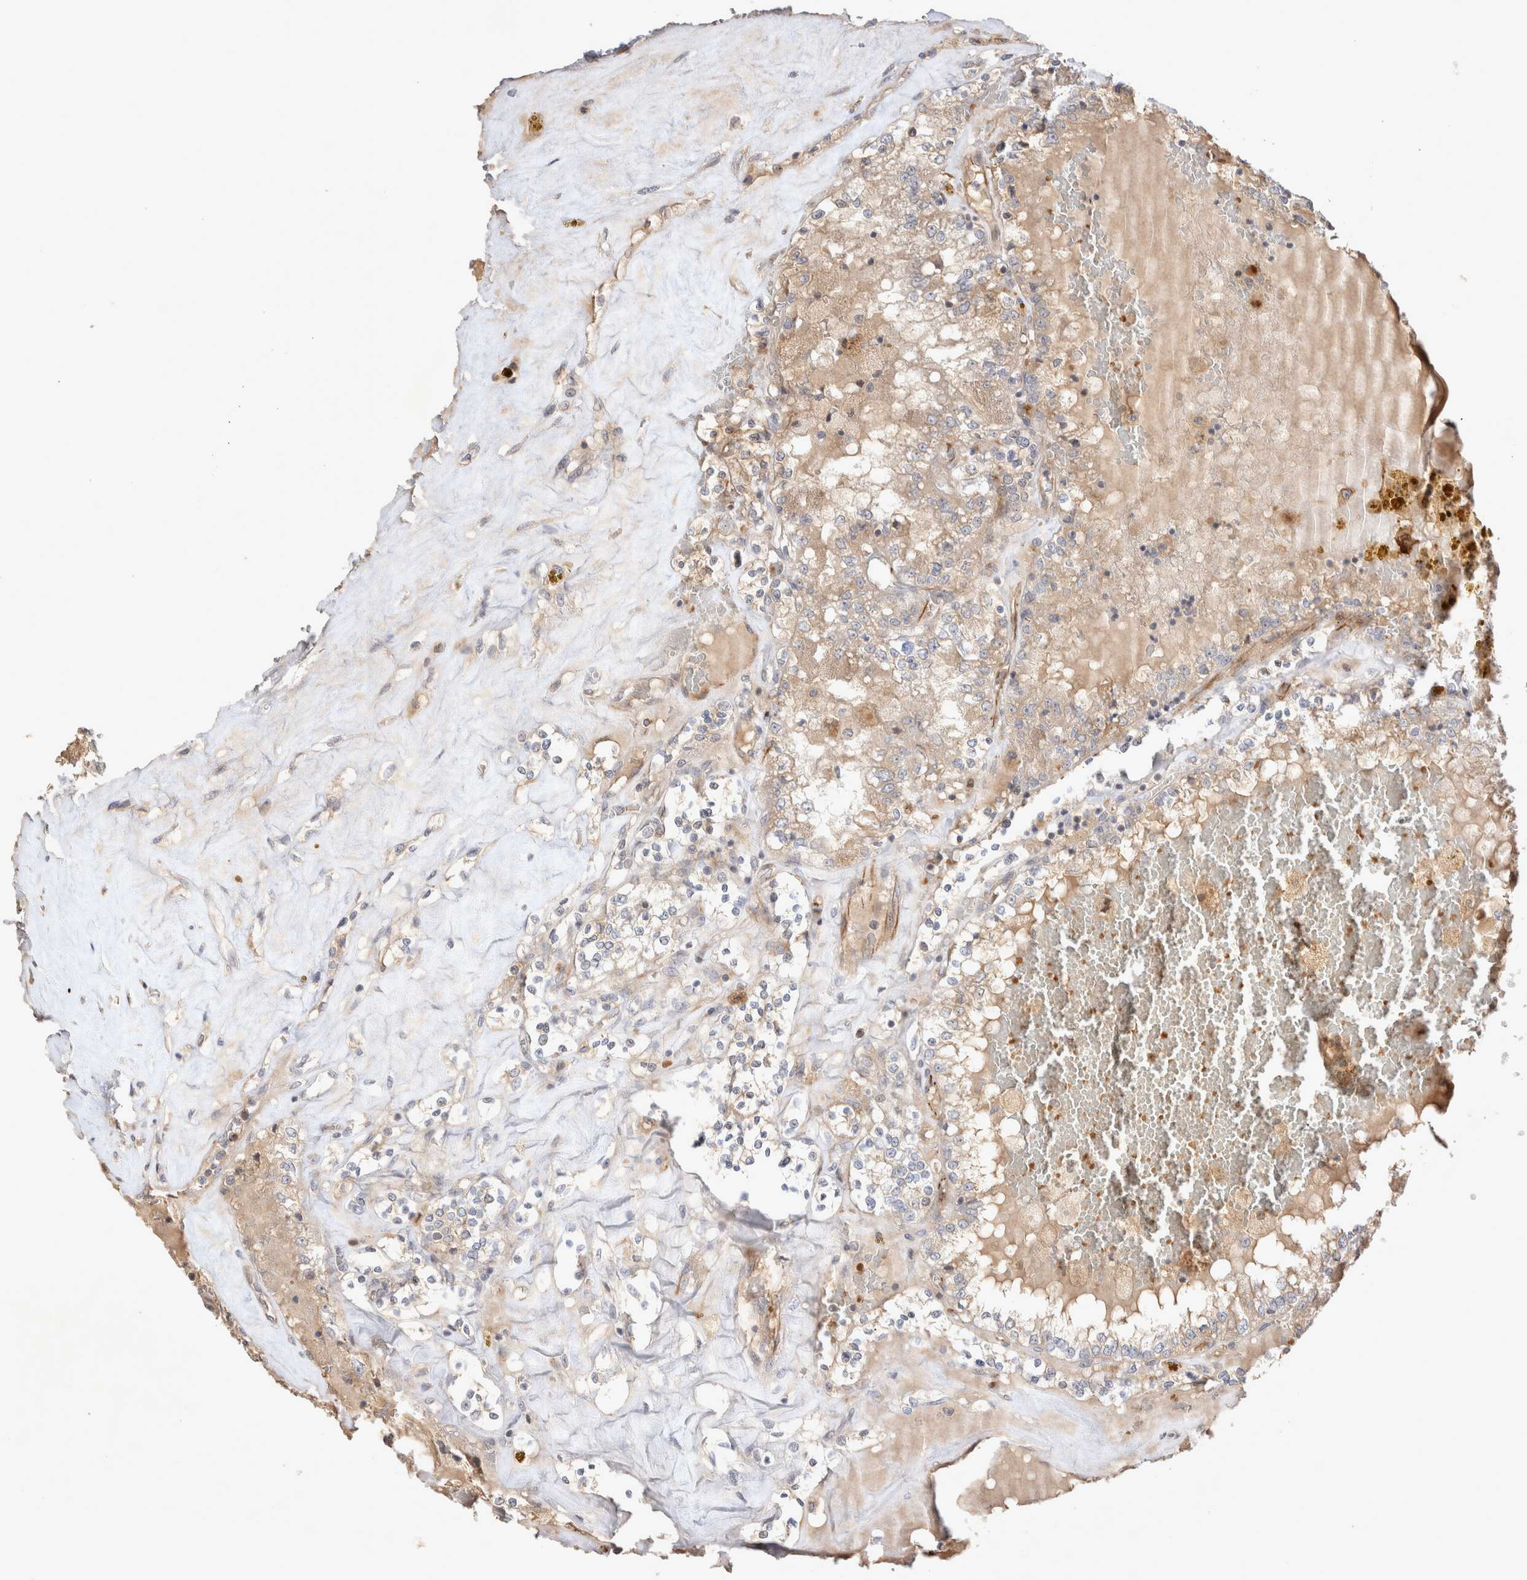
{"staining": {"intensity": "weak", "quantity": "25%-75%", "location": "cytoplasmic/membranous"}, "tissue": "renal cancer", "cell_type": "Tumor cells", "image_type": "cancer", "snomed": [{"axis": "morphology", "description": "Adenocarcinoma, NOS"}, {"axis": "topography", "description": "Kidney"}], "caption": "Human renal adenocarcinoma stained for a protein (brown) demonstrates weak cytoplasmic/membranous positive positivity in approximately 25%-75% of tumor cells.", "gene": "NMU", "patient": {"sex": "female", "age": 56}}